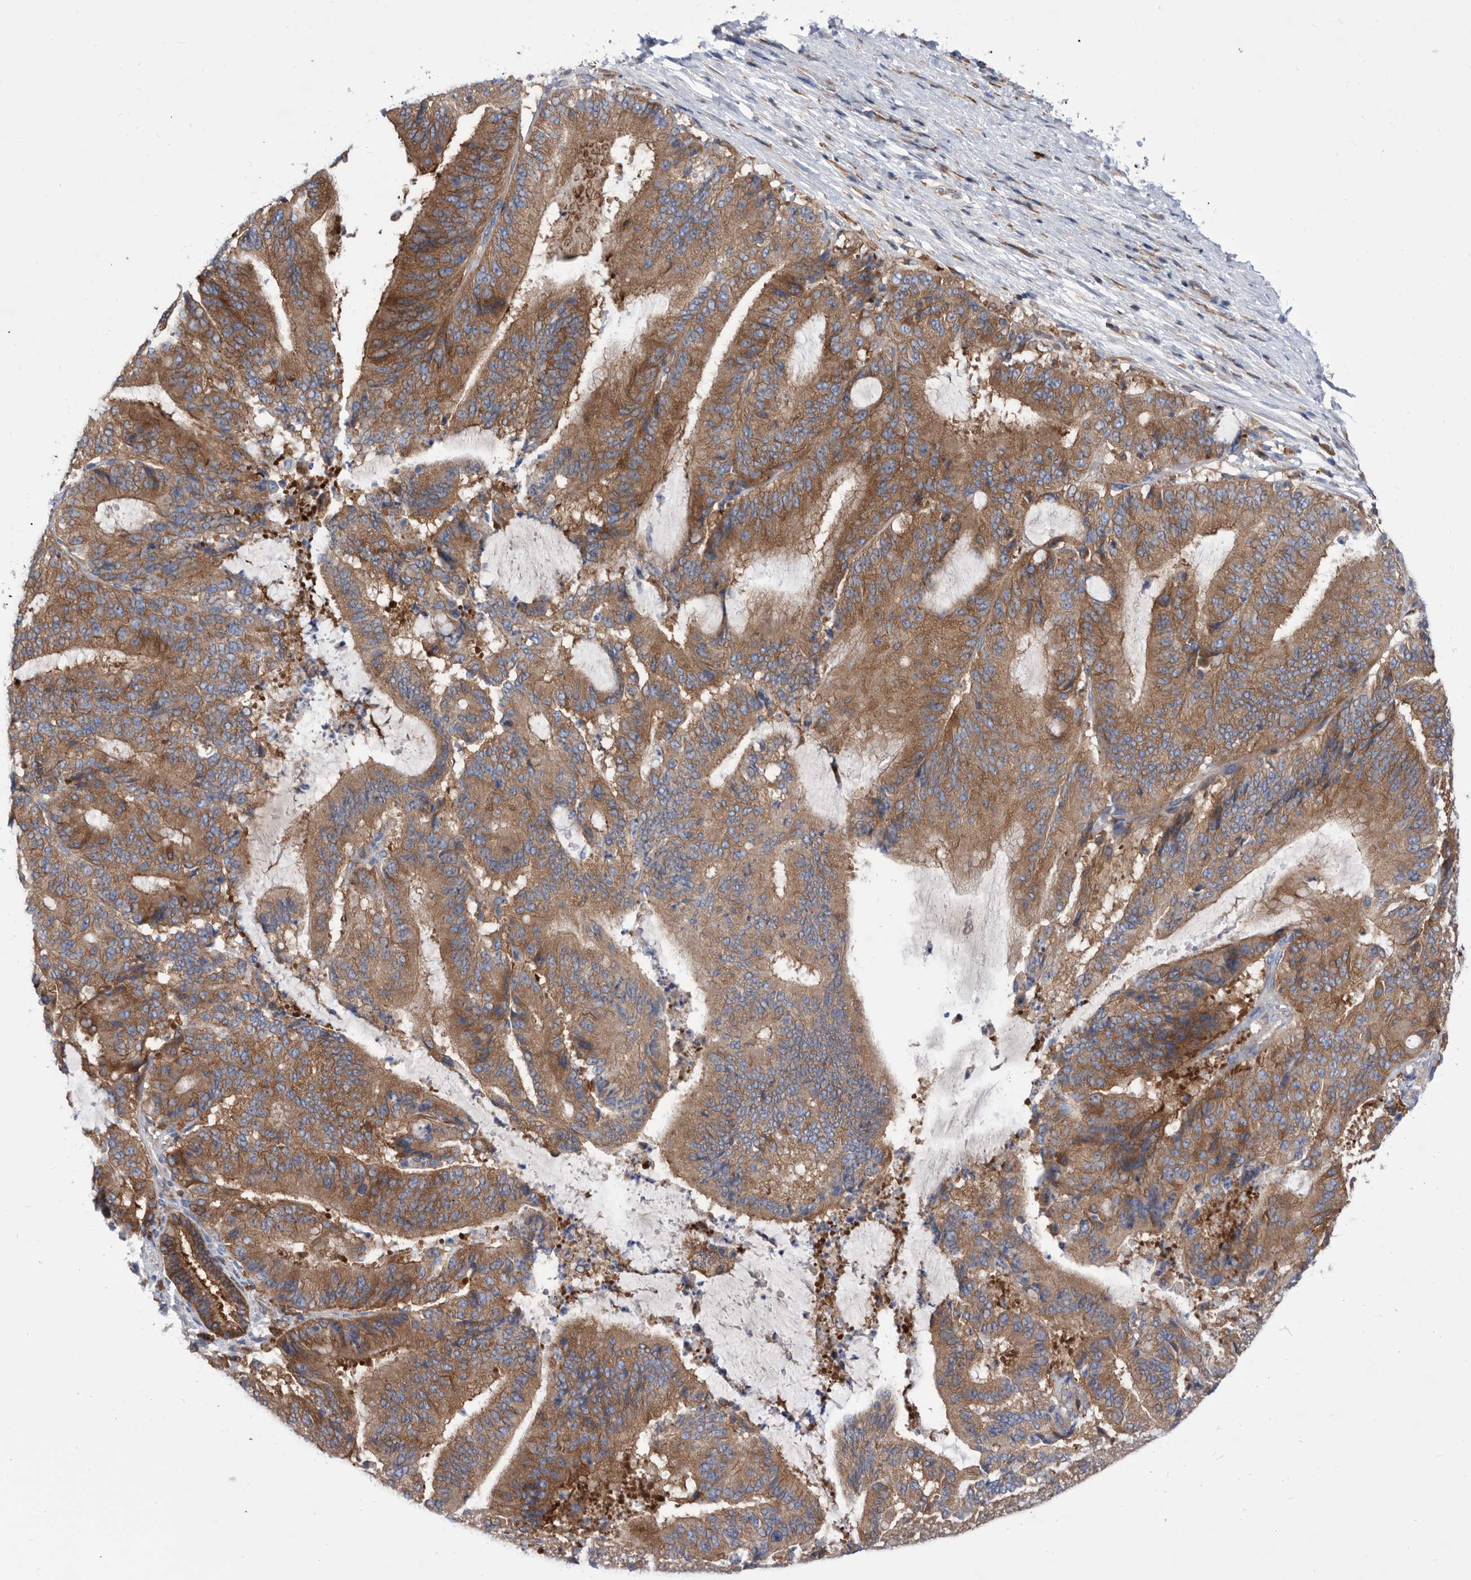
{"staining": {"intensity": "moderate", "quantity": ">75%", "location": "cytoplasmic/membranous"}, "tissue": "liver cancer", "cell_type": "Tumor cells", "image_type": "cancer", "snomed": [{"axis": "morphology", "description": "Normal tissue, NOS"}, {"axis": "morphology", "description": "Cholangiocarcinoma"}, {"axis": "topography", "description": "Liver"}, {"axis": "topography", "description": "Peripheral nerve tissue"}], "caption": "This micrograph demonstrates IHC staining of human liver cancer (cholangiocarcinoma), with medium moderate cytoplasmic/membranous staining in about >75% of tumor cells.", "gene": "SMG7", "patient": {"sex": "female", "age": 73}}